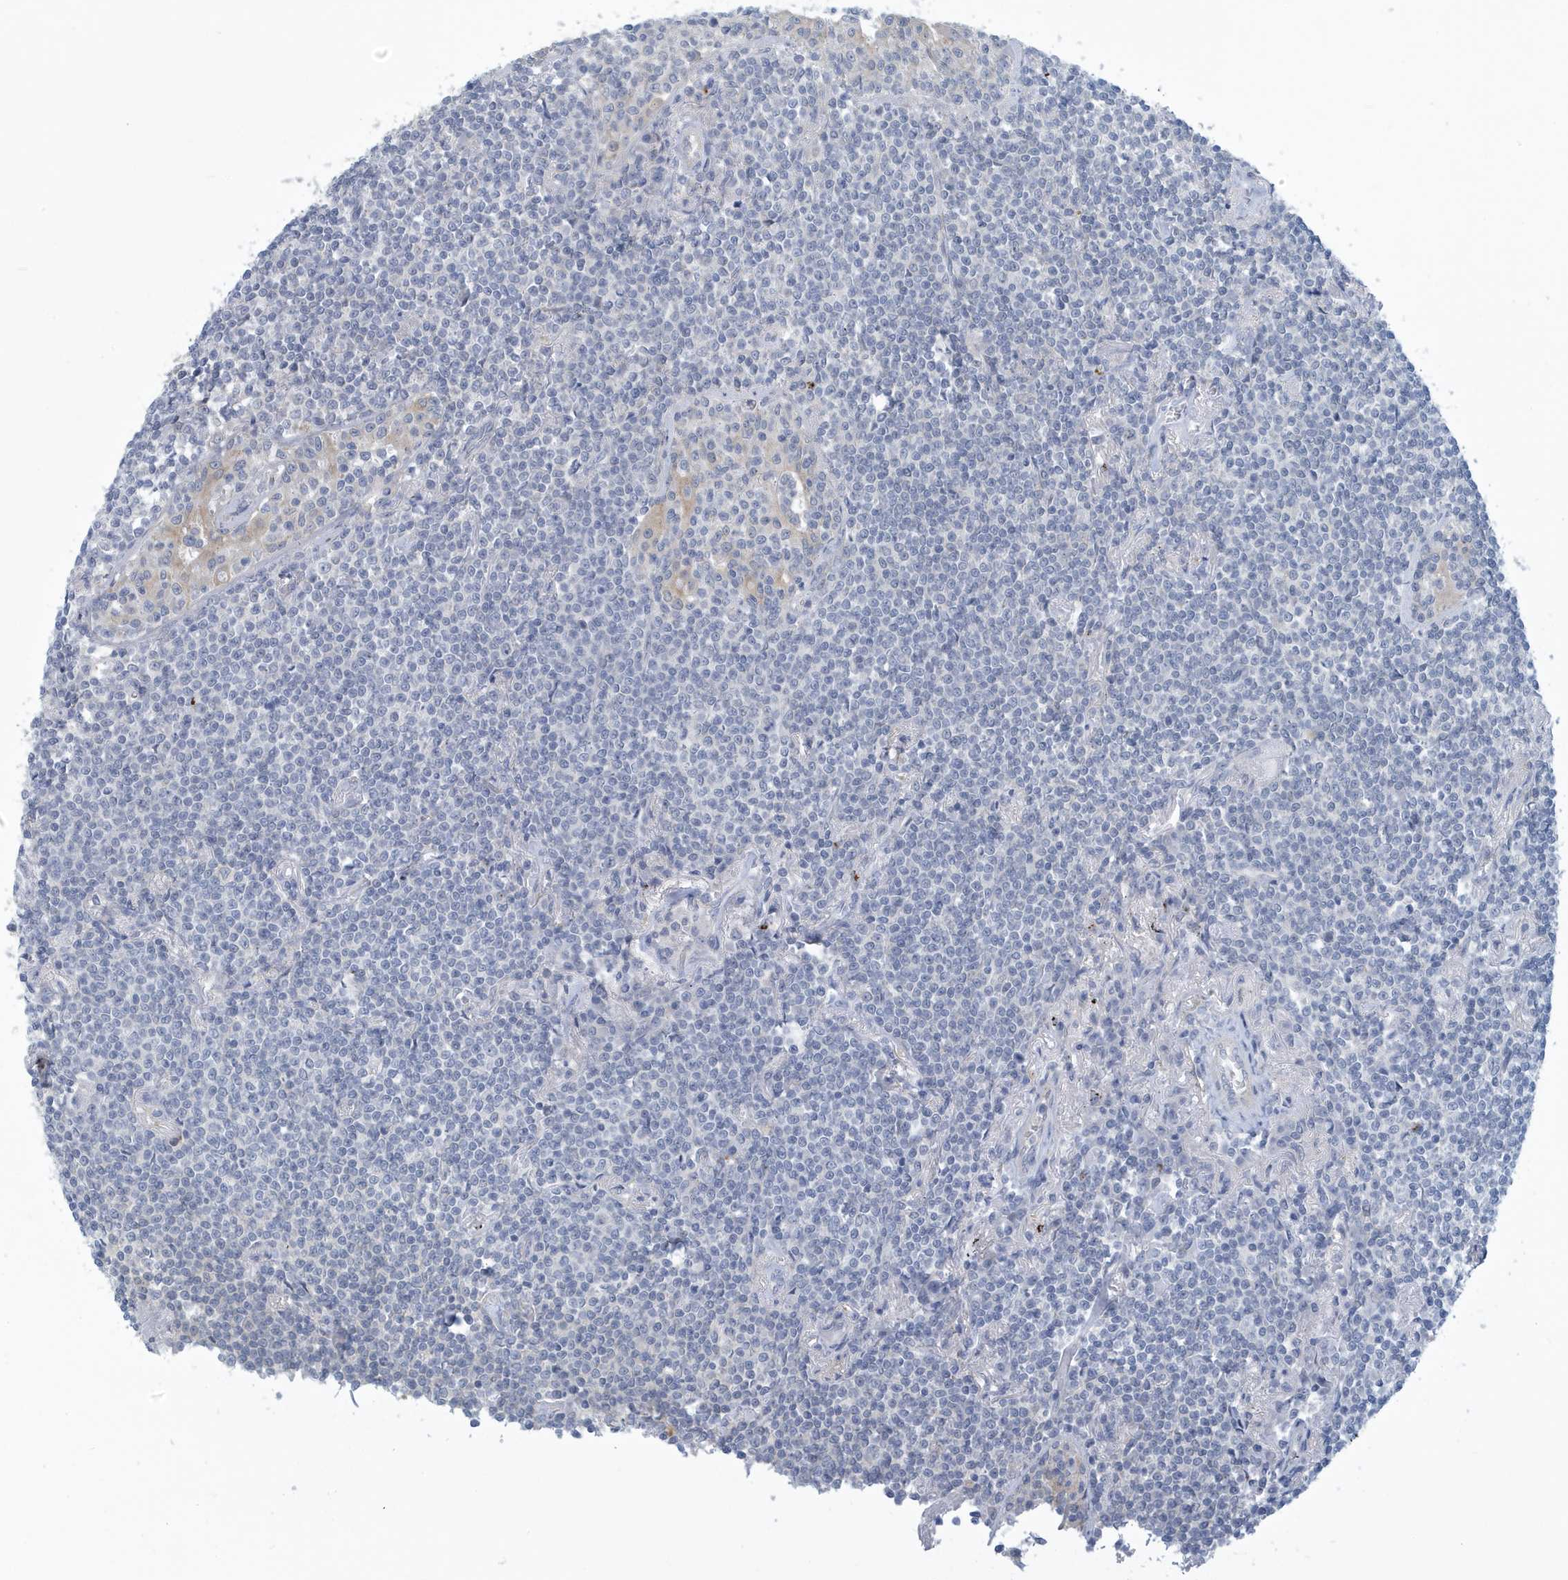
{"staining": {"intensity": "negative", "quantity": "none", "location": "none"}, "tissue": "lymphoma", "cell_type": "Tumor cells", "image_type": "cancer", "snomed": [{"axis": "morphology", "description": "Malignant lymphoma, non-Hodgkin's type, Low grade"}, {"axis": "topography", "description": "Lung"}], "caption": "Lymphoma was stained to show a protein in brown. There is no significant staining in tumor cells. Nuclei are stained in blue.", "gene": "VTA1", "patient": {"sex": "female", "age": 71}}